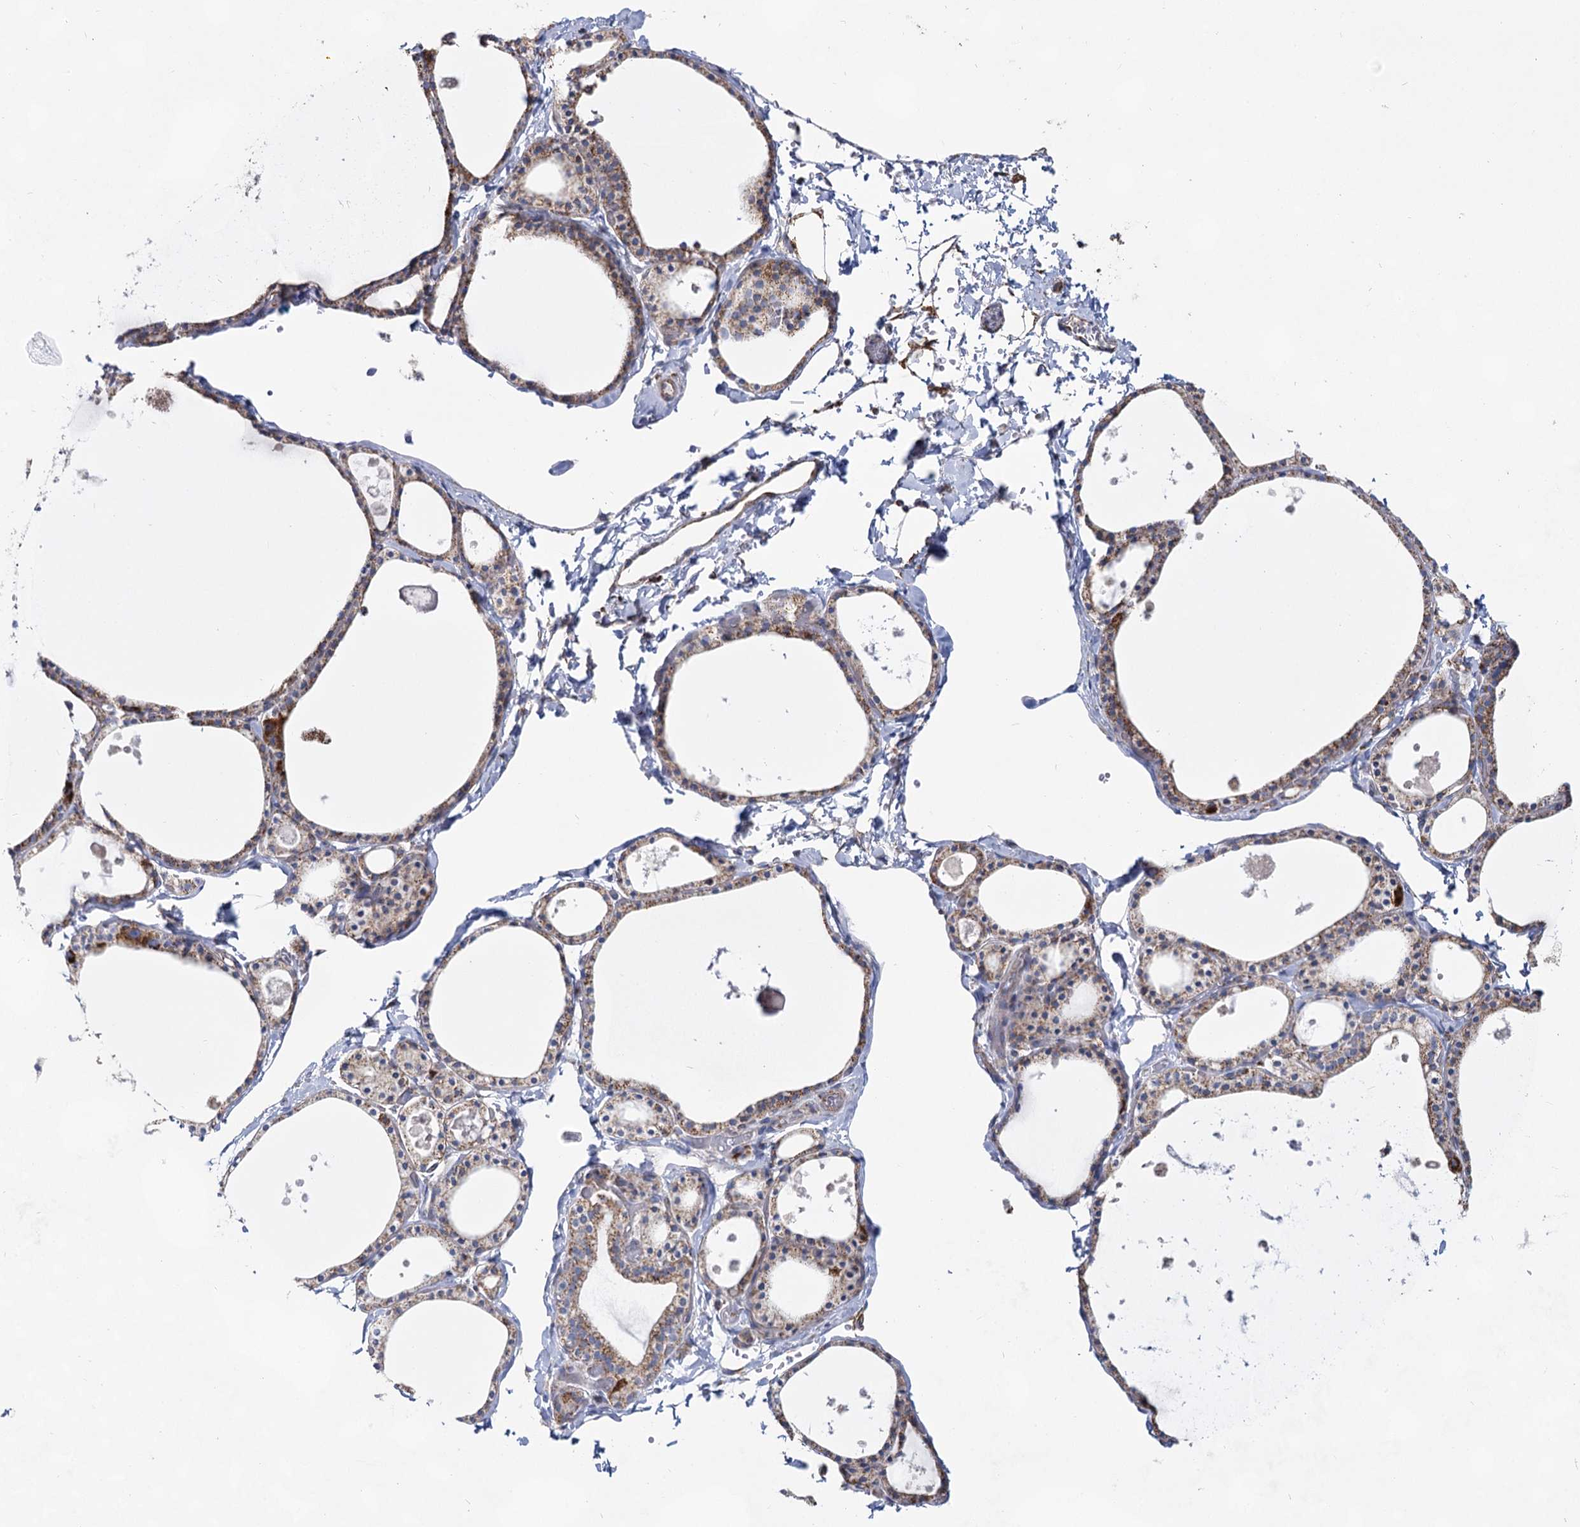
{"staining": {"intensity": "moderate", "quantity": ">75%", "location": "cytoplasmic/membranous"}, "tissue": "thyroid gland", "cell_type": "Glandular cells", "image_type": "normal", "snomed": [{"axis": "morphology", "description": "Normal tissue, NOS"}, {"axis": "topography", "description": "Thyroid gland"}], "caption": "Thyroid gland stained with DAB immunohistochemistry shows medium levels of moderate cytoplasmic/membranous positivity in about >75% of glandular cells. Nuclei are stained in blue.", "gene": "CCDC73", "patient": {"sex": "male", "age": 56}}